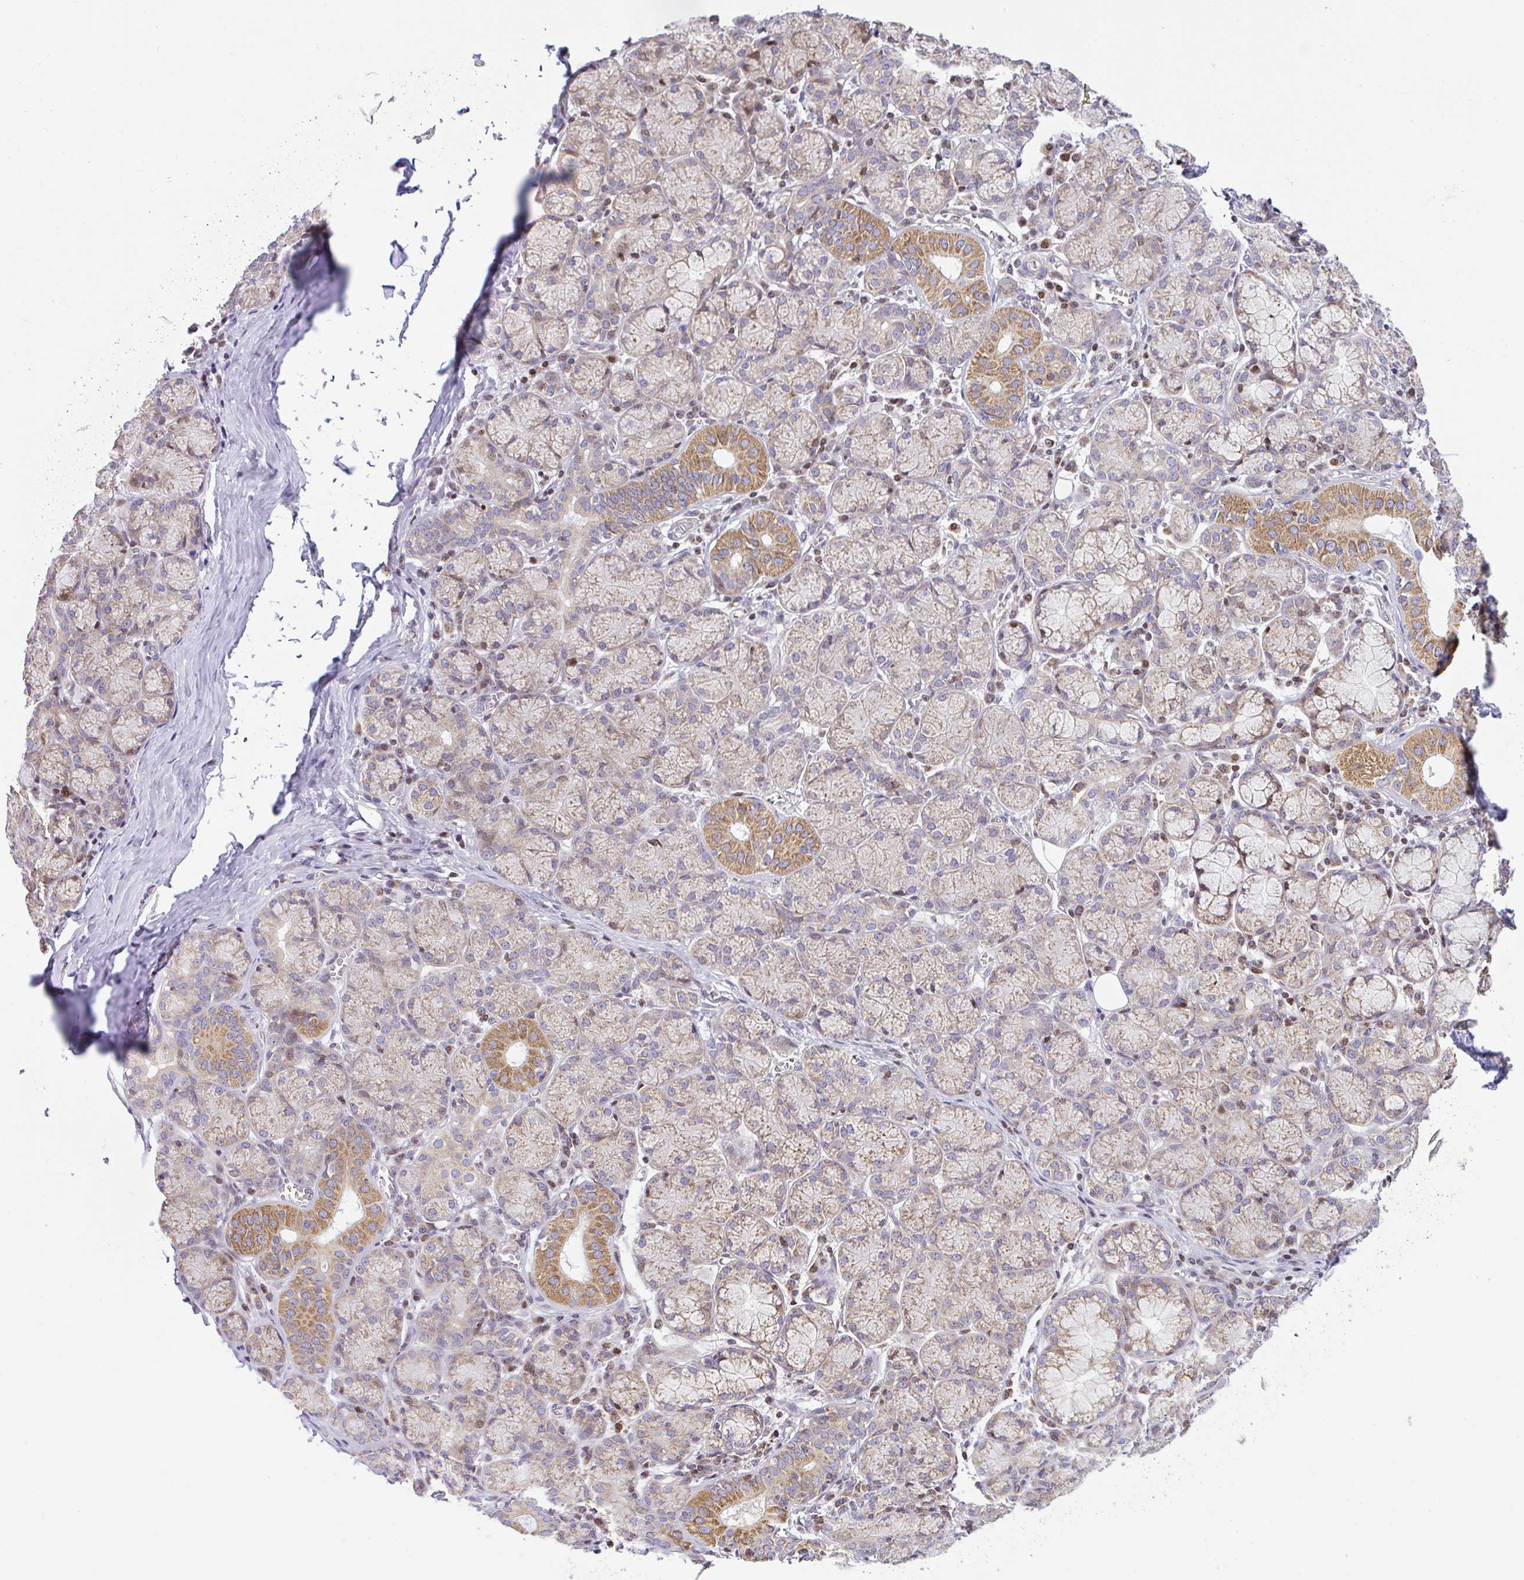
{"staining": {"intensity": "moderate", "quantity": "25%-75%", "location": "cytoplasmic/membranous"}, "tissue": "salivary gland", "cell_type": "Glandular cells", "image_type": "normal", "snomed": [{"axis": "morphology", "description": "Normal tissue, NOS"}, {"axis": "topography", "description": "Salivary gland"}], "caption": "Immunohistochemical staining of benign salivary gland shows 25%-75% levels of moderate cytoplasmic/membranous protein expression in about 25%-75% of glandular cells.", "gene": "FIGNL1", "patient": {"sex": "female", "age": 24}}